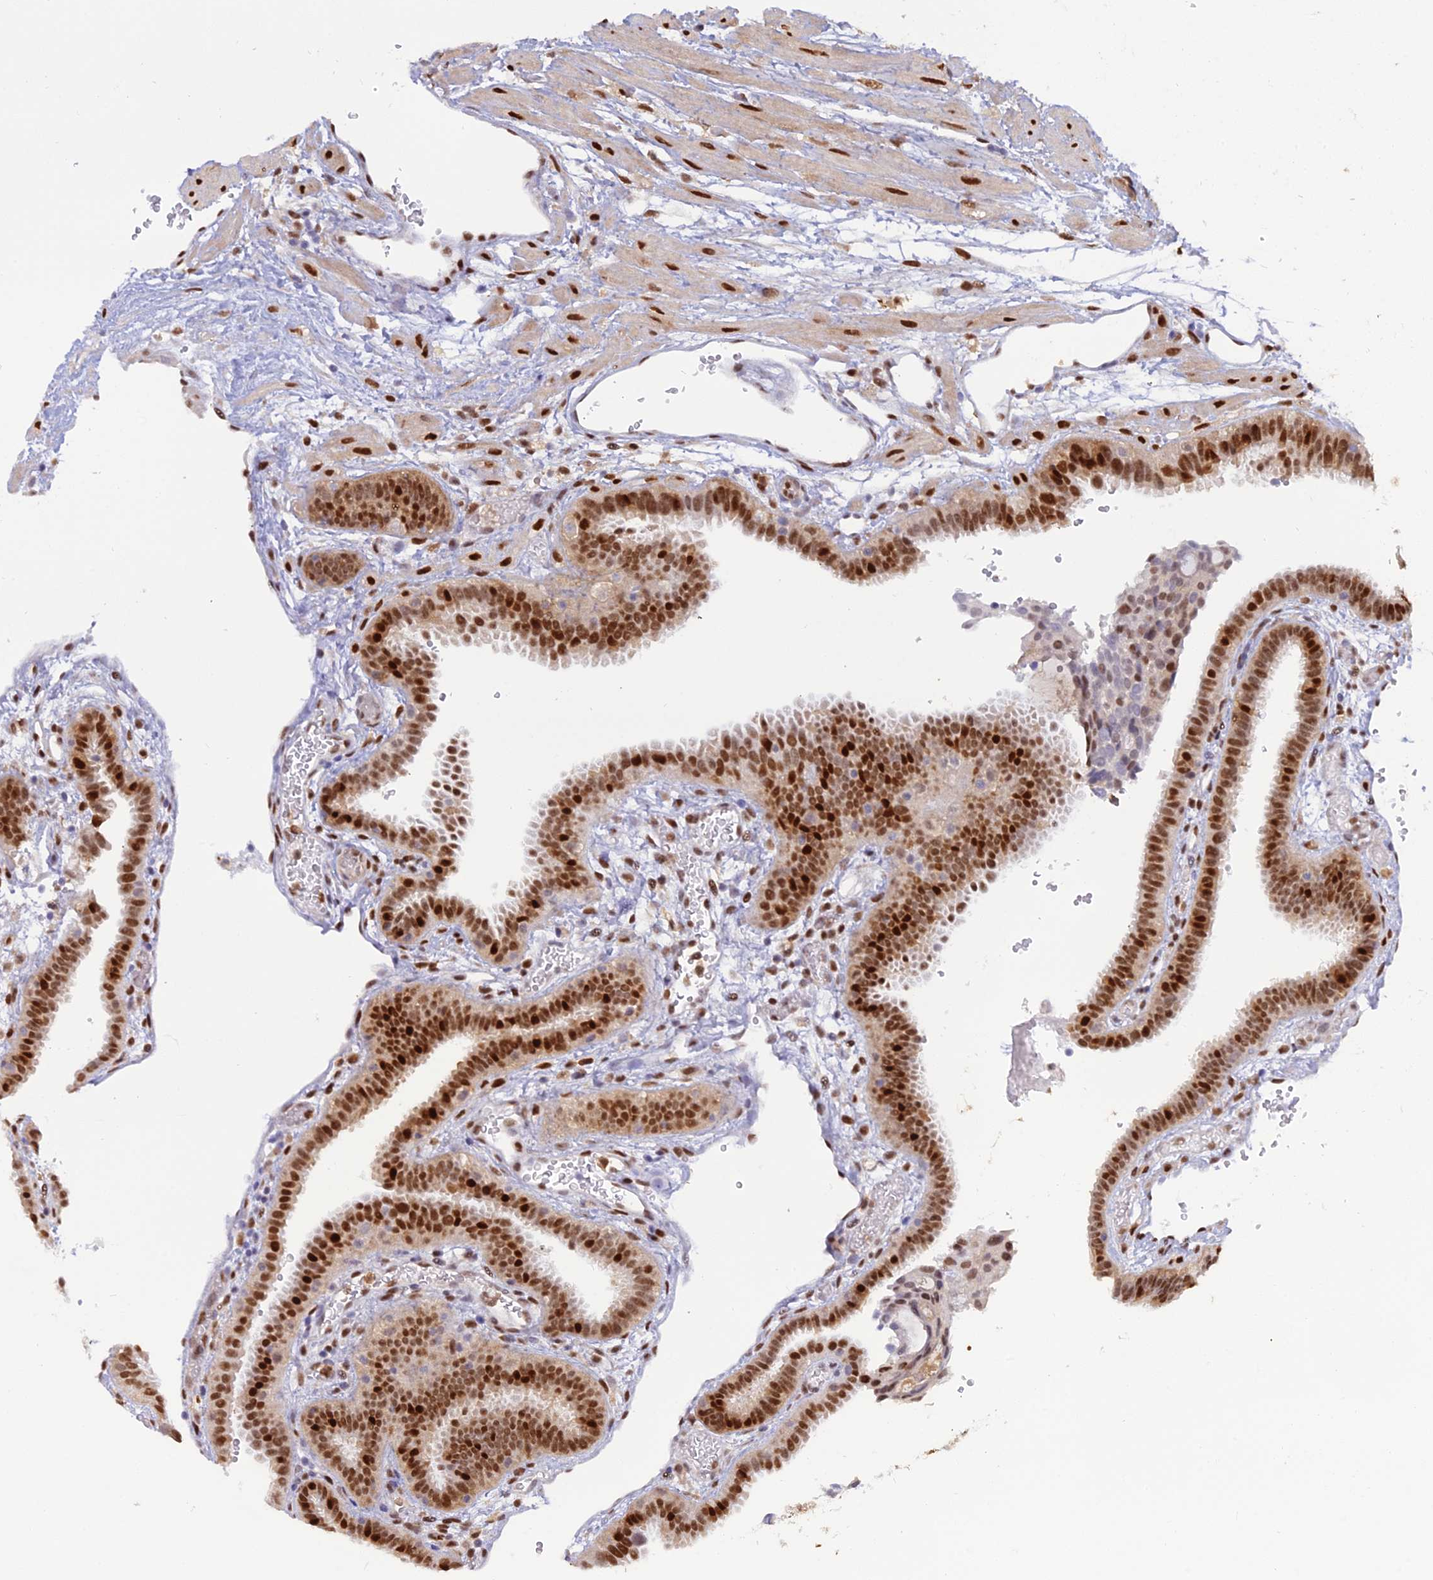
{"staining": {"intensity": "strong", "quantity": ">75%", "location": "nuclear"}, "tissue": "fallopian tube", "cell_type": "Glandular cells", "image_type": "normal", "snomed": [{"axis": "morphology", "description": "Normal tissue, NOS"}, {"axis": "topography", "description": "Fallopian tube"}], "caption": "Glandular cells reveal high levels of strong nuclear staining in about >75% of cells in unremarkable human fallopian tube. The protein of interest is shown in brown color, while the nuclei are stained blue.", "gene": "NPEPL1", "patient": {"sex": "female", "age": 37}}